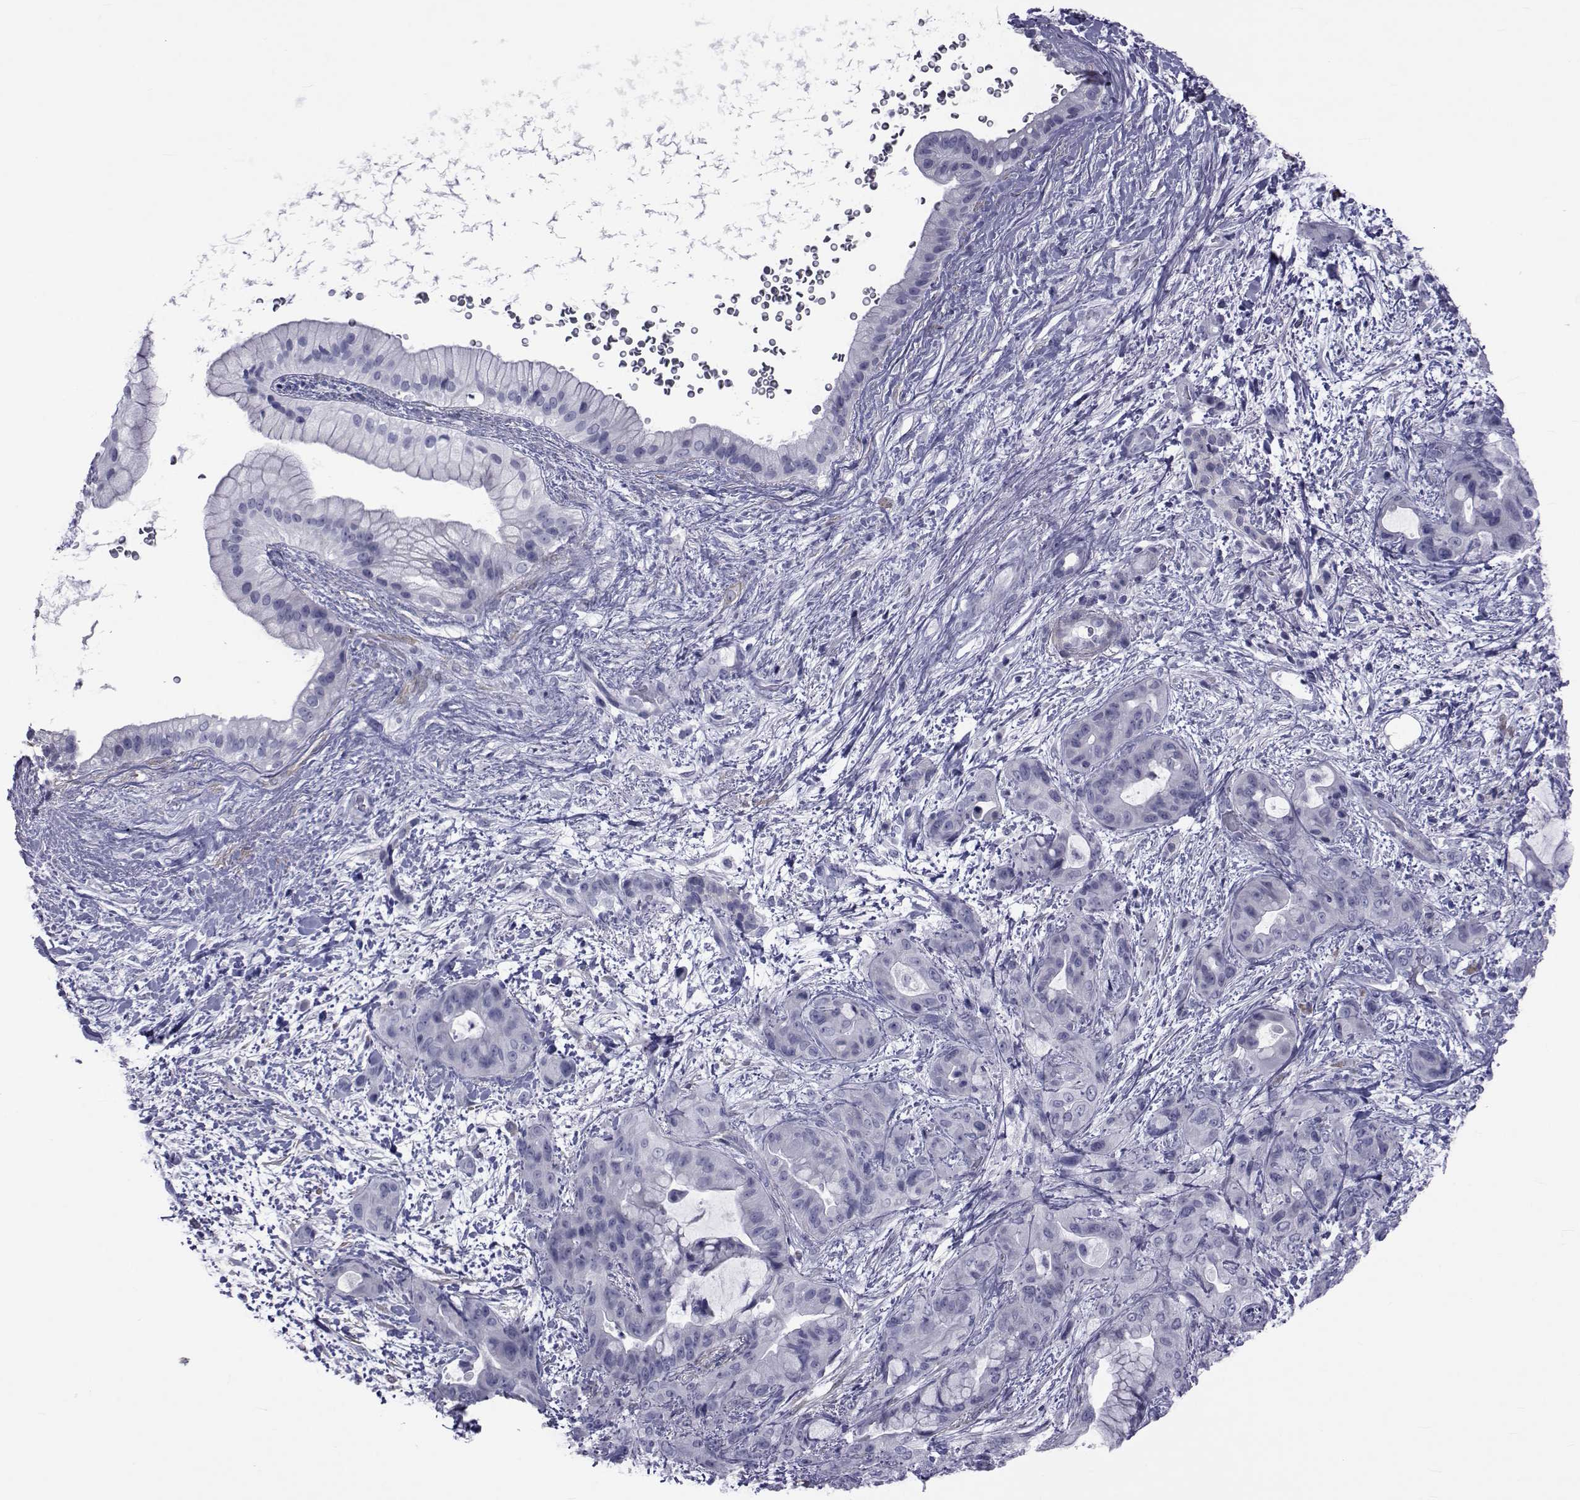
{"staining": {"intensity": "negative", "quantity": "none", "location": "none"}, "tissue": "pancreatic cancer", "cell_type": "Tumor cells", "image_type": "cancer", "snomed": [{"axis": "morphology", "description": "Adenocarcinoma, NOS"}, {"axis": "topography", "description": "Pancreas"}], "caption": "DAB (3,3'-diaminobenzidine) immunohistochemical staining of adenocarcinoma (pancreatic) reveals no significant expression in tumor cells.", "gene": "GKAP1", "patient": {"sex": "male", "age": 71}}